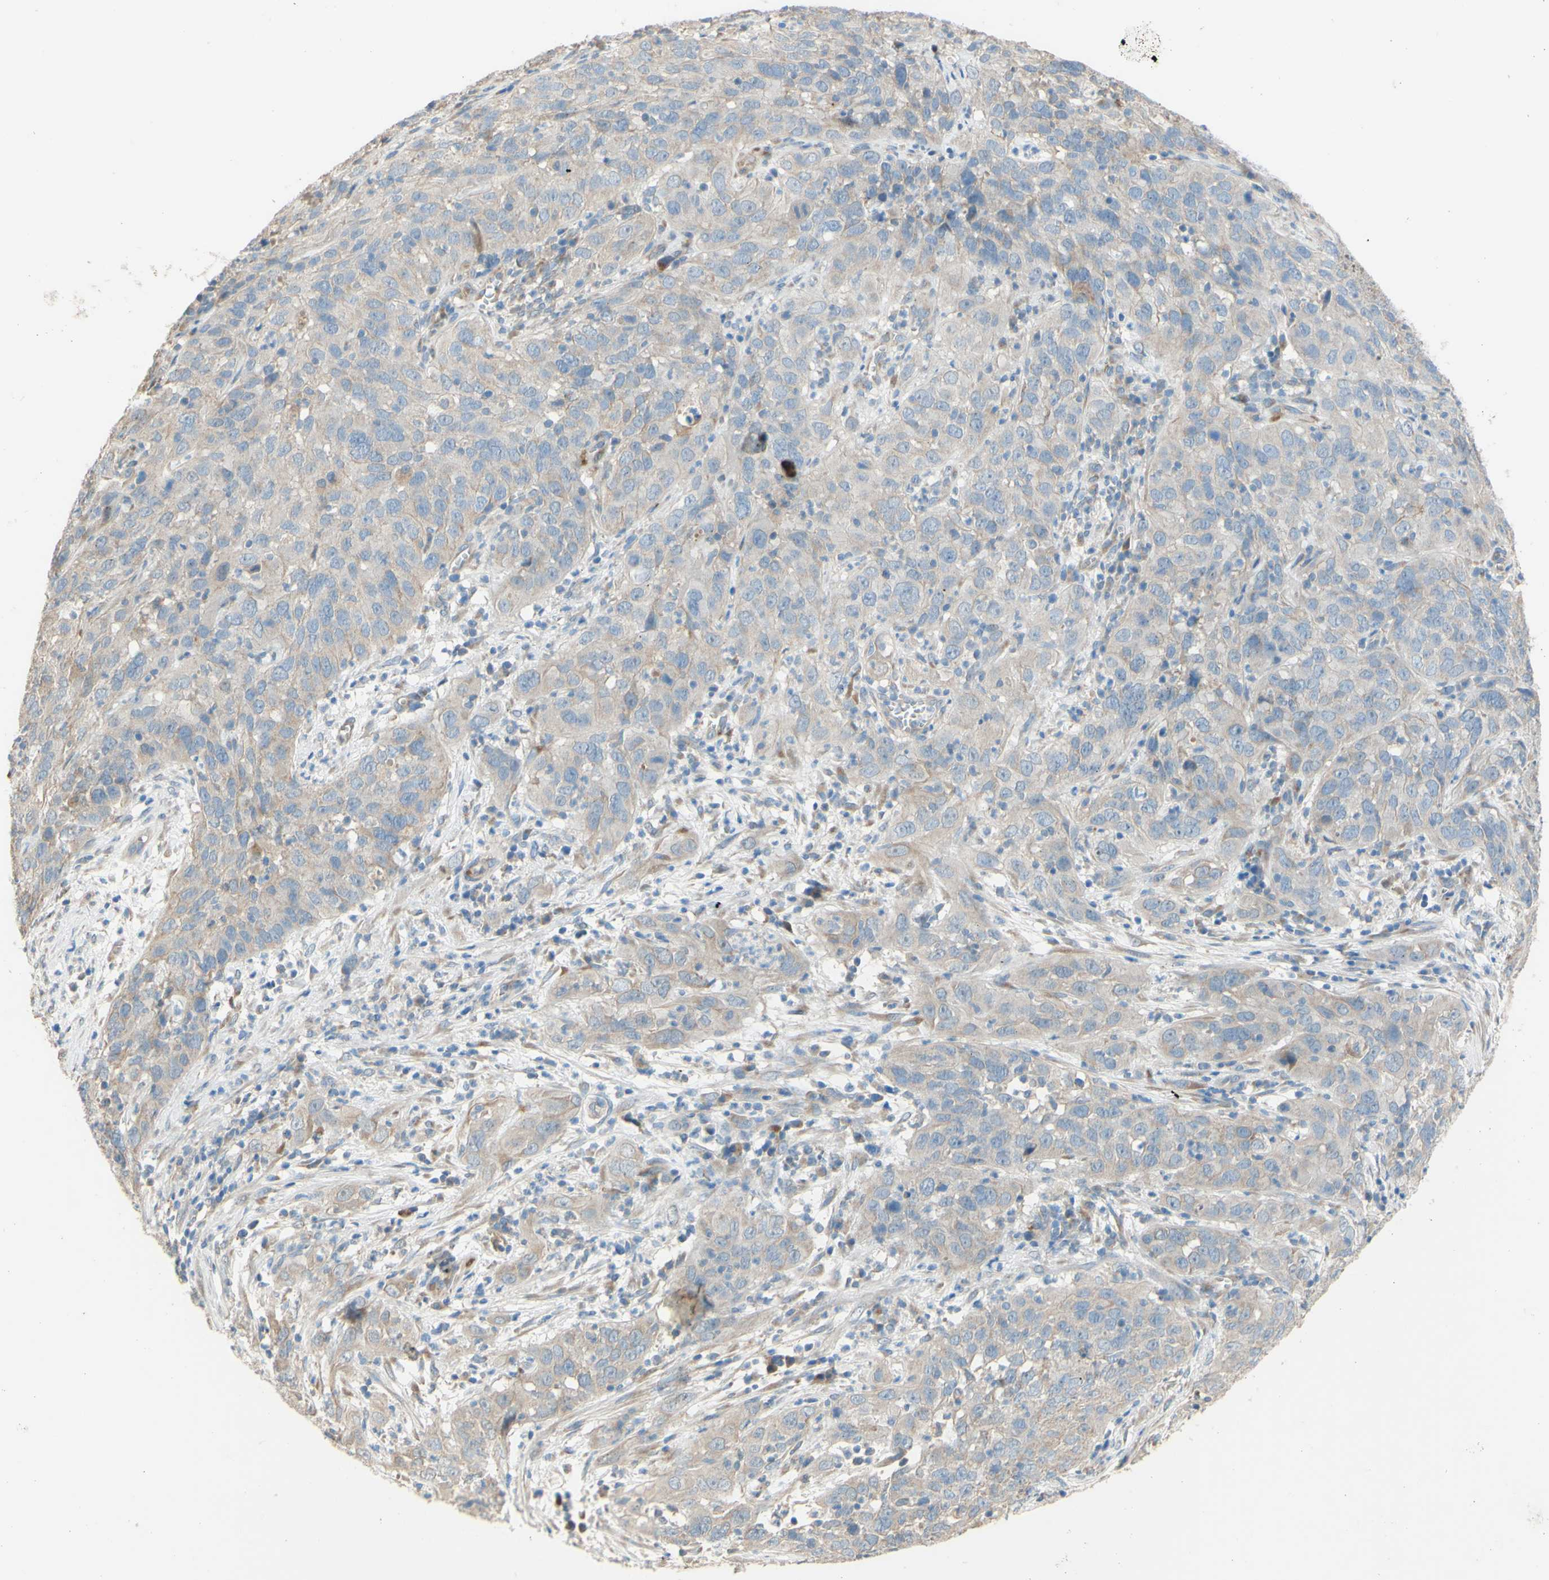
{"staining": {"intensity": "negative", "quantity": "none", "location": "none"}, "tissue": "cervical cancer", "cell_type": "Tumor cells", "image_type": "cancer", "snomed": [{"axis": "morphology", "description": "Squamous cell carcinoma, NOS"}, {"axis": "topography", "description": "Cervix"}], "caption": "DAB immunohistochemical staining of squamous cell carcinoma (cervical) exhibits no significant positivity in tumor cells.", "gene": "DKK3", "patient": {"sex": "female", "age": 32}}